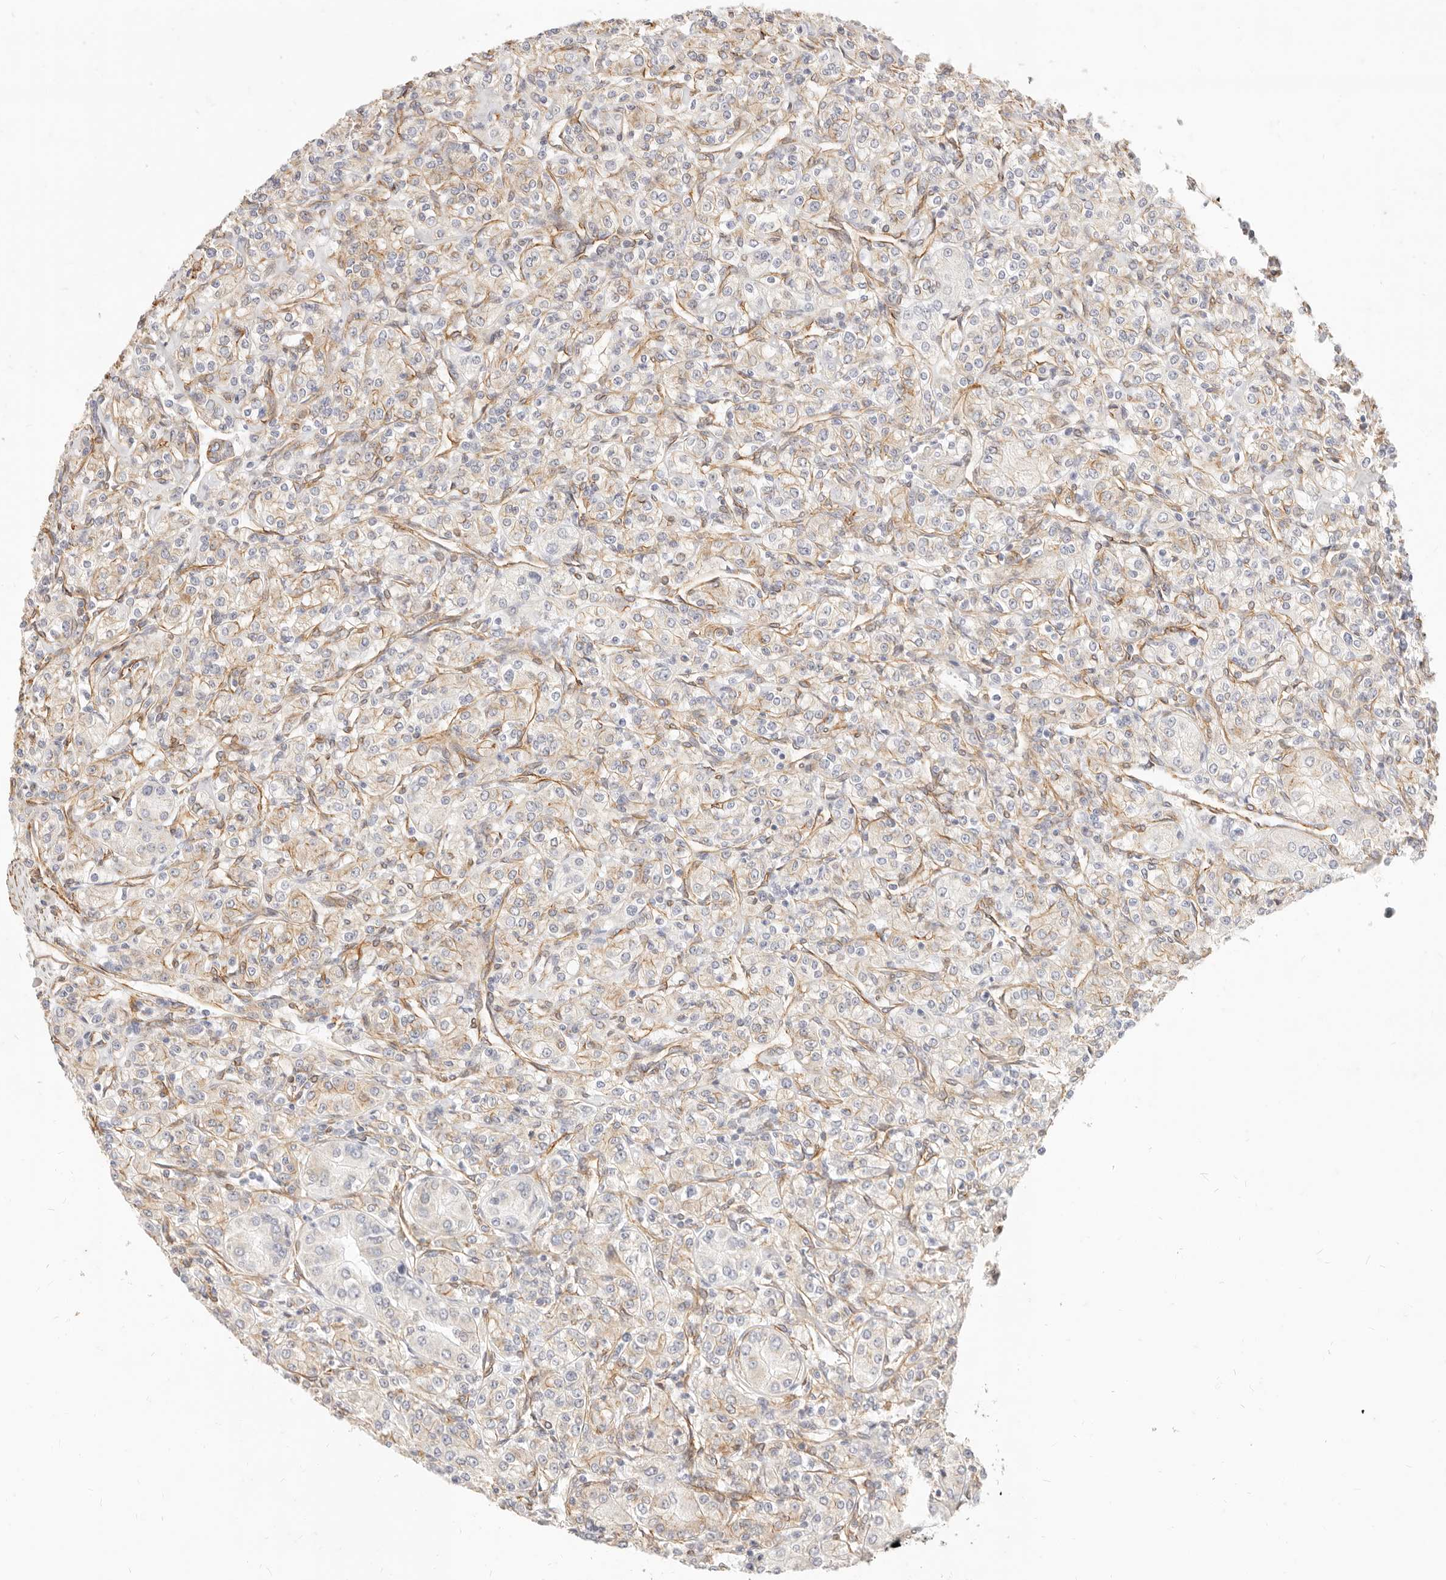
{"staining": {"intensity": "weak", "quantity": "25%-75%", "location": "cytoplasmic/membranous"}, "tissue": "renal cancer", "cell_type": "Tumor cells", "image_type": "cancer", "snomed": [{"axis": "morphology", "description": "Adenocarcinoma, NOS"}, {"axis": "topography", "description": "Kidney"}], "caption": "Immunohistochemistry (IHC) histopathology image of human renal cancer stained for a protein (brown), which demonstrates low levels of weak cytoplasmic/membranous expression in approximately 25%-75% of tumor cells.", "gene": "NUS1", "patient": {"sex": "male", "age": 77}}